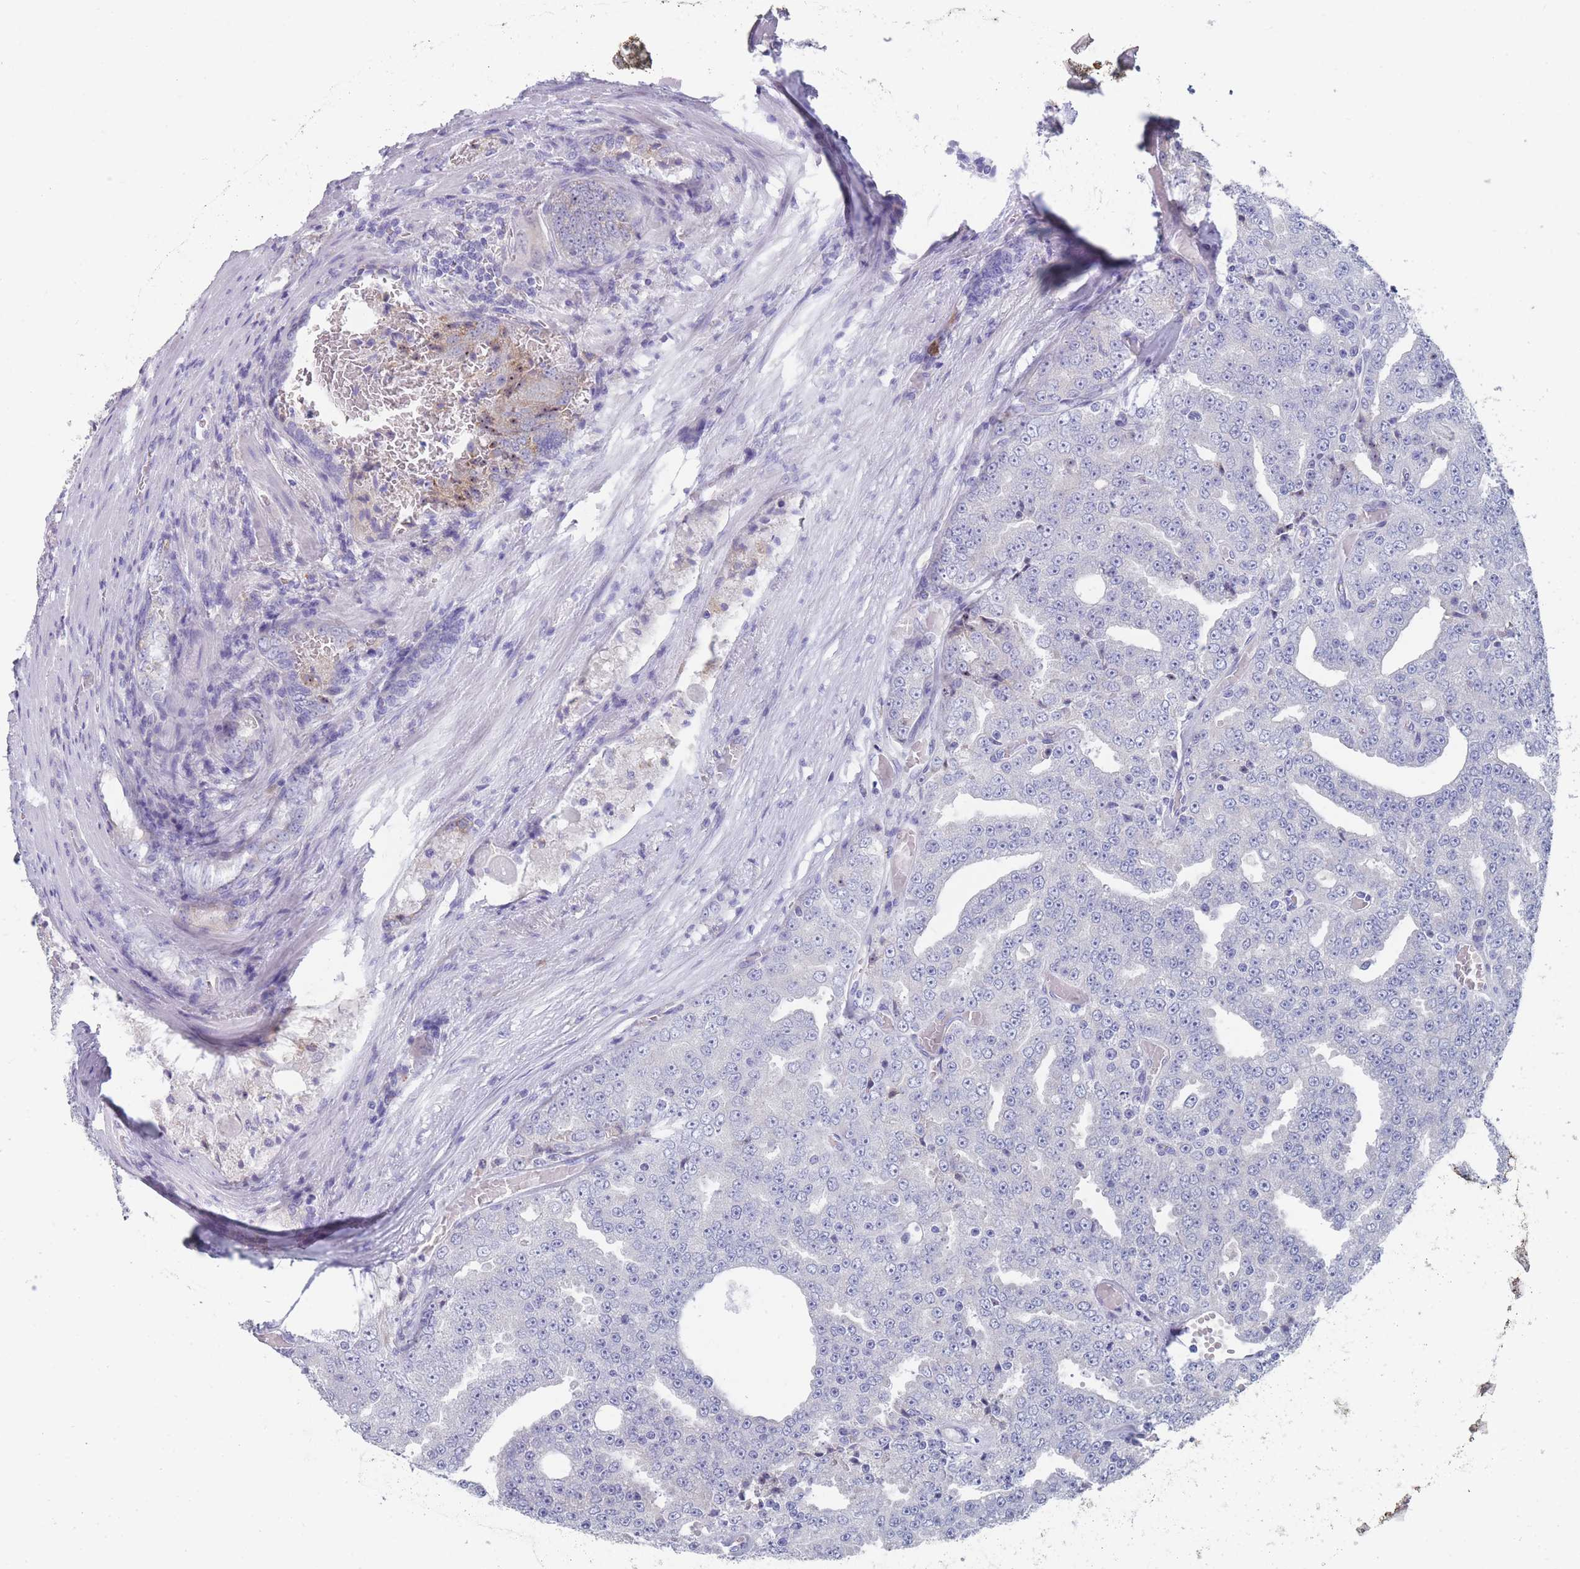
{"staining": {"intensity": "negative", "quantity": "none", "location": "none"}, "tissue": "prostate cancer", "cell_type": "Tumor cells", "image_type": "cancer", "snomed": [{"axis": "morphology", "description": "Adenocarcinoma, High grade"}, {"axis": "topography", "description": "Prostate"}], "caption": "High magnification brightfield microscopy of prostate cancer stained with DAB (3,3'-diaminobenzidine) (brown) and counterstained with hematoxylin (blue): tumor cells show no significant positivity.", "gene": "ST8SIA5", "patient": {"sex": "male", "age": 63}}